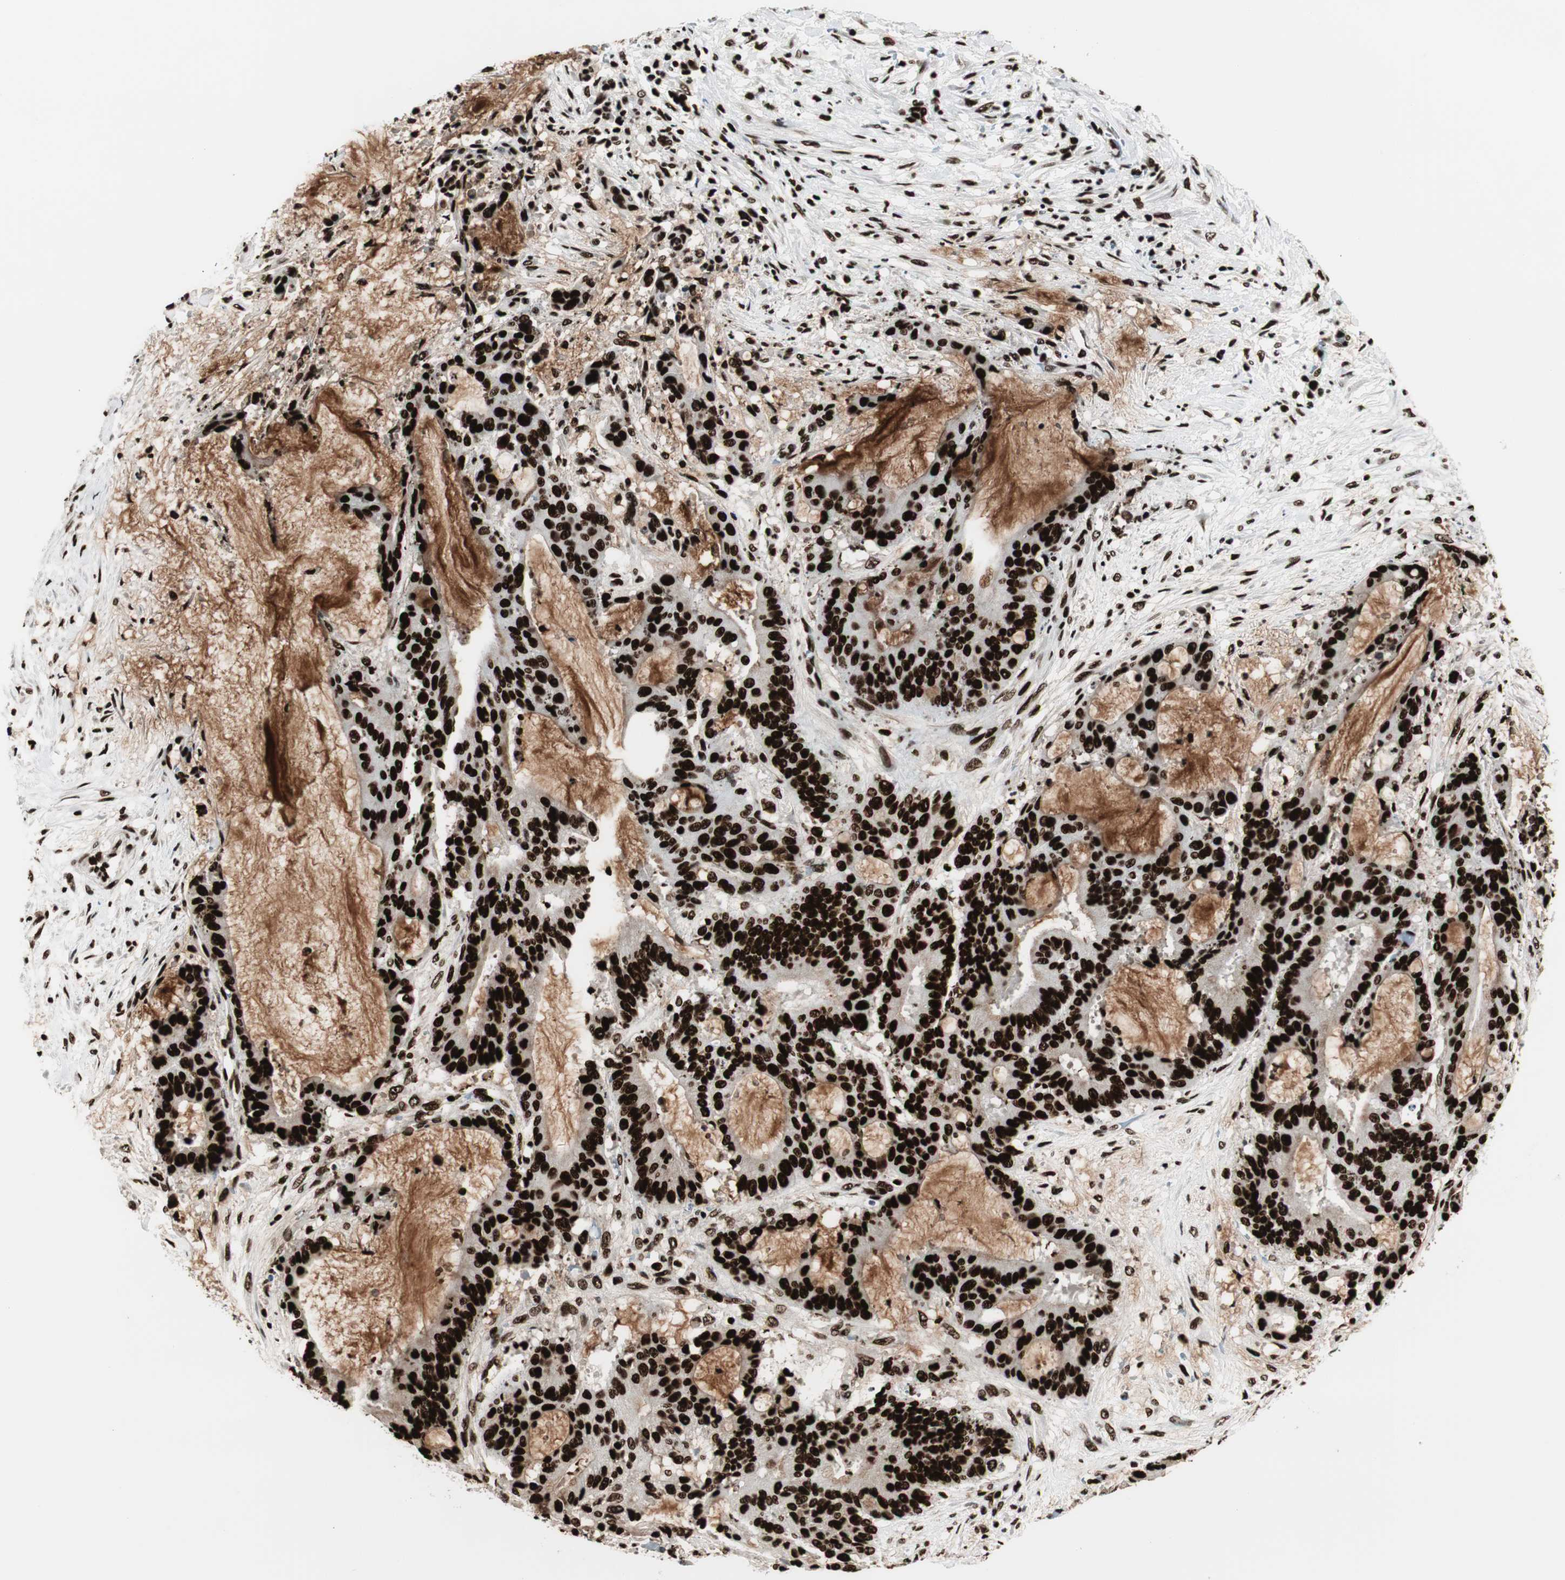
{"staining": {"intensity": "strong", "quantity": ">75%", "location": "nuclear"}, "tissue": "liver cancer", "cell_type": "Tumor cells", "image_type": "cancer", "snomed": [{"axis": "morphology", "description": "Cholangiocarcinoma"}, {"axis": "topography", "description": "Liver"}], "caption": "This micrograph exhibits immunohistochemistry staining of human liver cholangiocarcinoma, with high strong nuclear staining in about >75% of tumor cells.", "gene": "MTA2", "patient": {"sex": "female", "age": 73}}